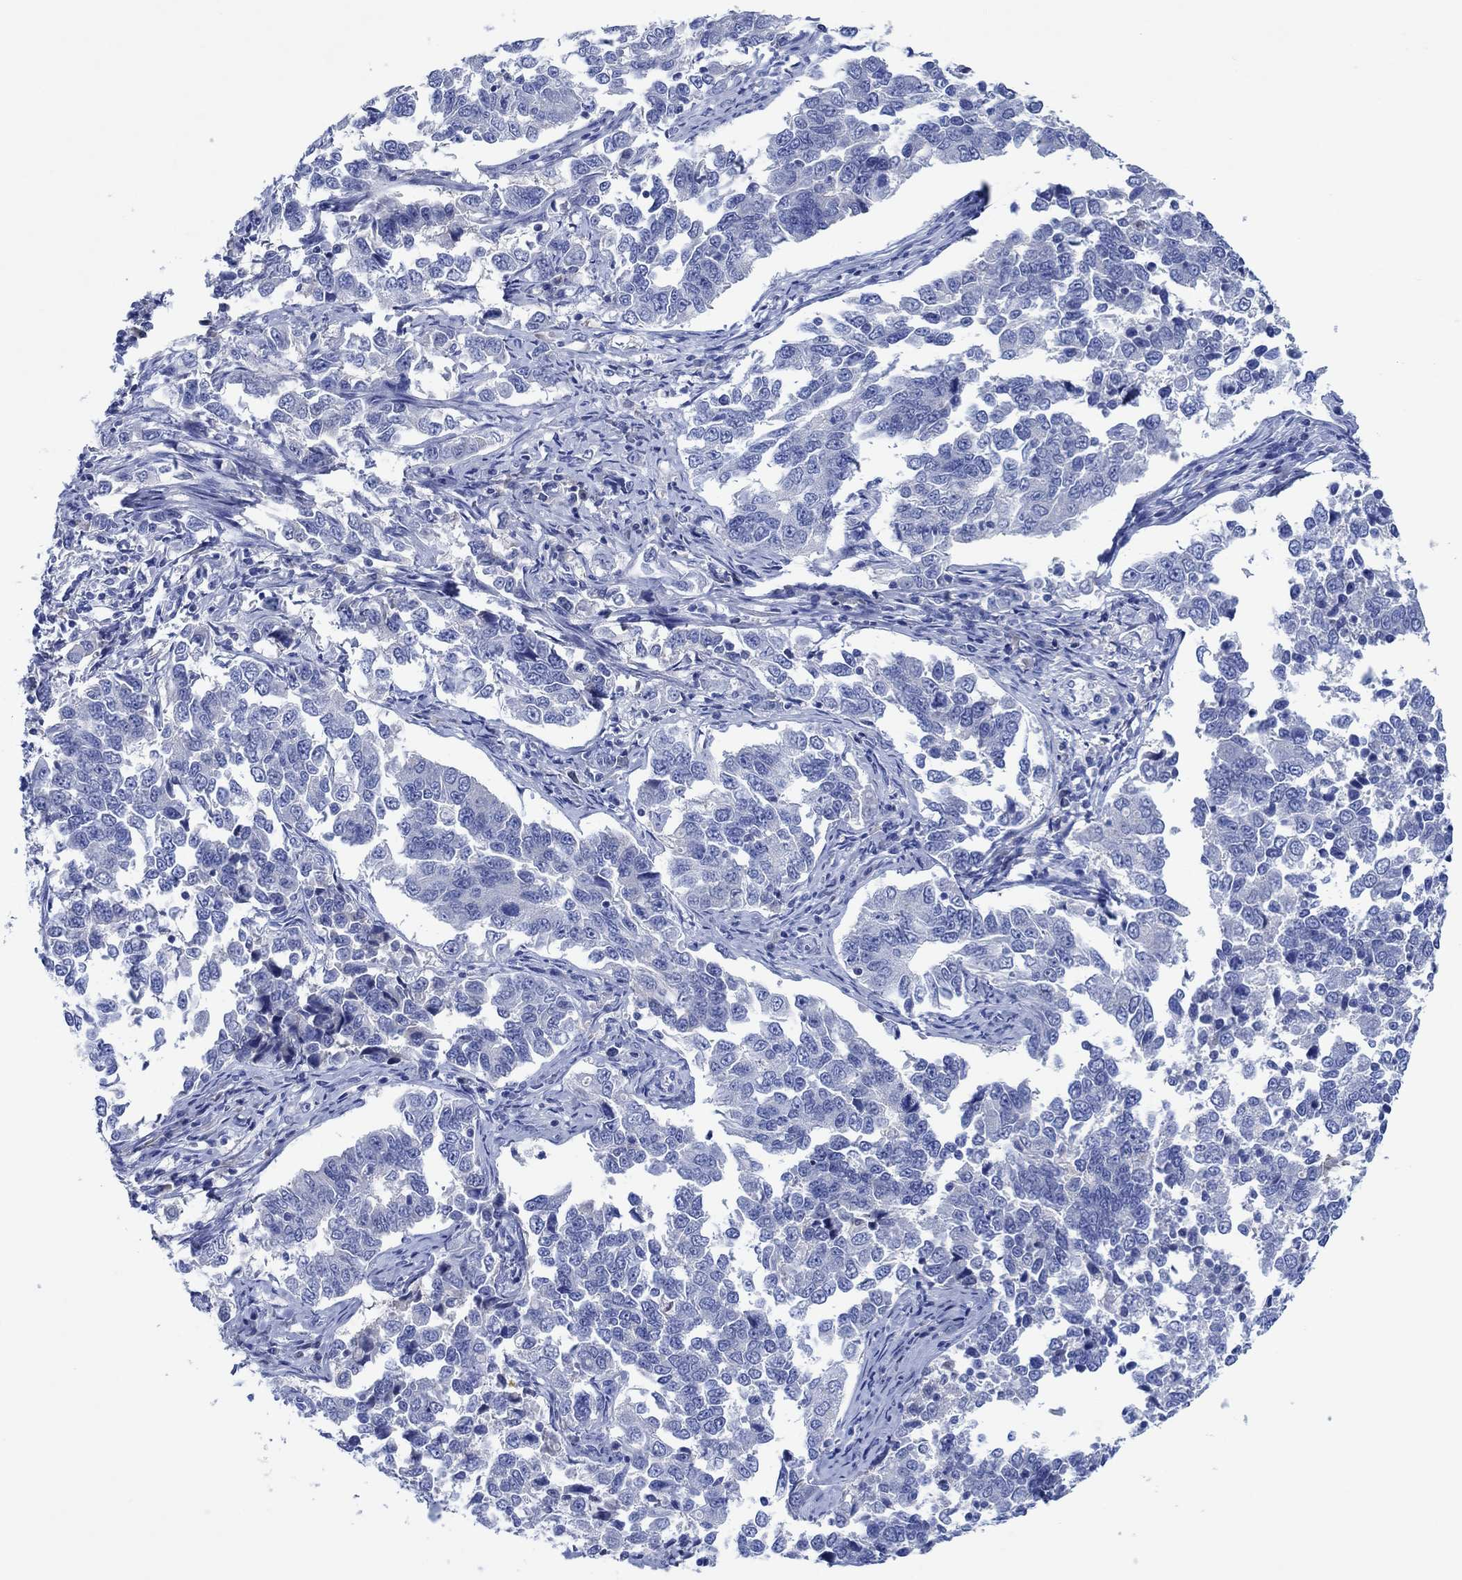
{"staining": {"intensity": "negative", "quantity": "none", "location": "none"}, "tissue": "endometrial cancer", "cell_type": "Tumor cells", "image_type": "cancer", "snomed": [{"axis": "morphology", "description": "Adenocarcinoma, NOS"}, {"axis": "topography", "description": "Endometrium"}], "caption": "This is an IHC photomicrograph of endometrial adenocarcinoma. There is no staining in tumor cells.", "gene": "CPNE6", "patient": {"sex": "female", "age": 43}}